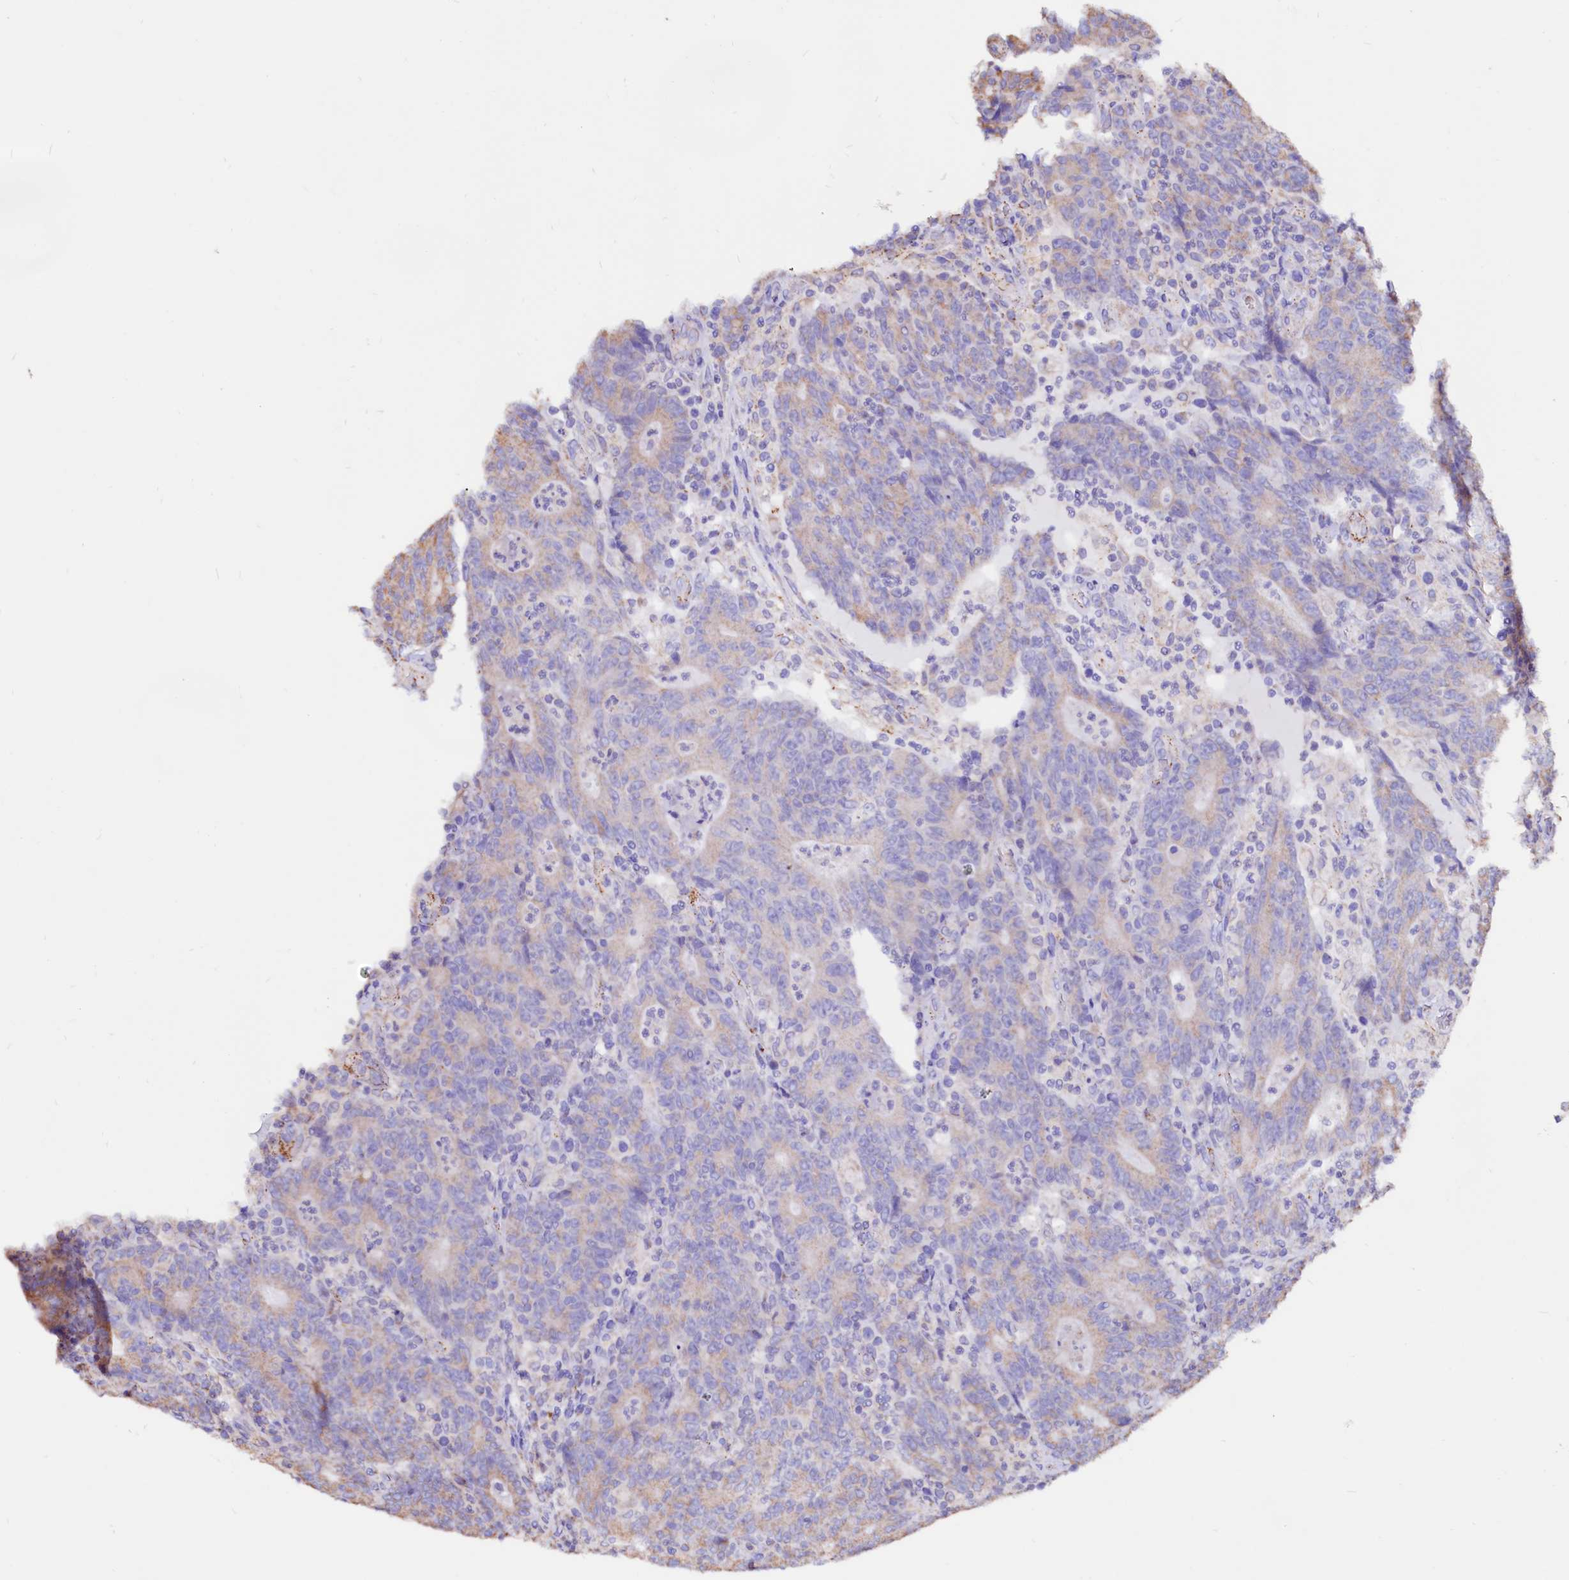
{"staining": {"intensity": "weak", "quantity": "25%-75%", "location": "cytoplasmic/membranous"}, "tissue": "colorectal cancer", "cell_type": "Tumor cells", "image_type": "cancer", "snomed": [{"axis": "morphology", "description": "Adenocarcinoma, NOS"}, {"axis": "topography", "description": "Colon"}], "caption": "Colorectal cancer stained with a protein marker demonstrates weak staining in tumor cells.", "gene": "MAOB", "patient": {"sex": "female", "age": 75}}